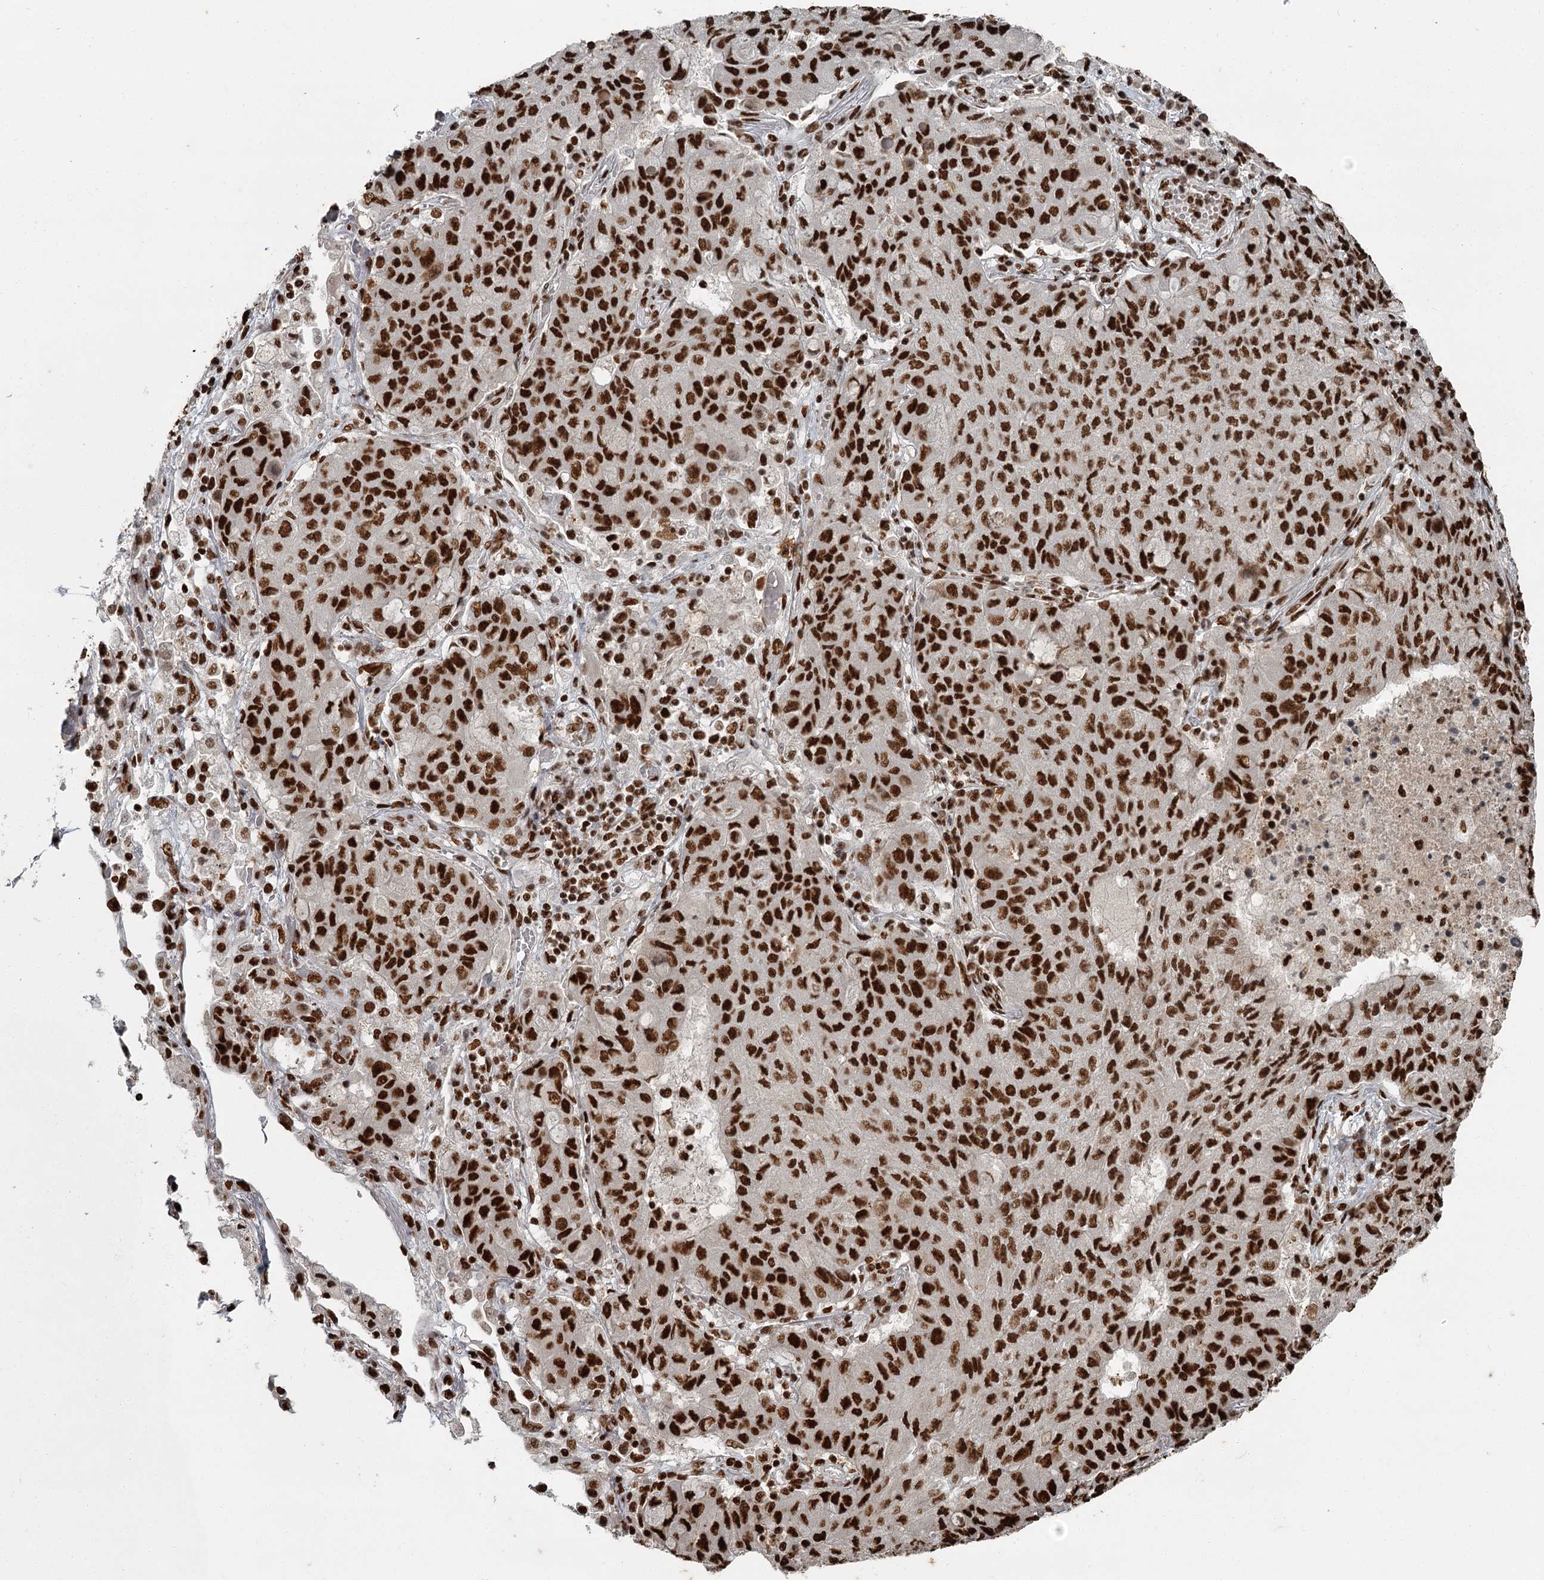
{"staining": {"intensity": "strong", "quantity": ">75%", "location": "nuclear"}, "tissue": "lung cancer", "cell_type": "Tumor cells", "image_type": "cancer", "snomed": [{"axis": "morphology", "description": "Squamous cell carcinoma, NOS"}, {"axis": "topography", "description": "Lung"}], "caption": "A high-resolution micrograph shows immunohistochemistry (IHC) staining of lung cancer, which shows strong nuclear positivity in approximately >75% of tumor cells.", "gene": "RBBP7", "patient": {"sex": "male", "age": 74}}